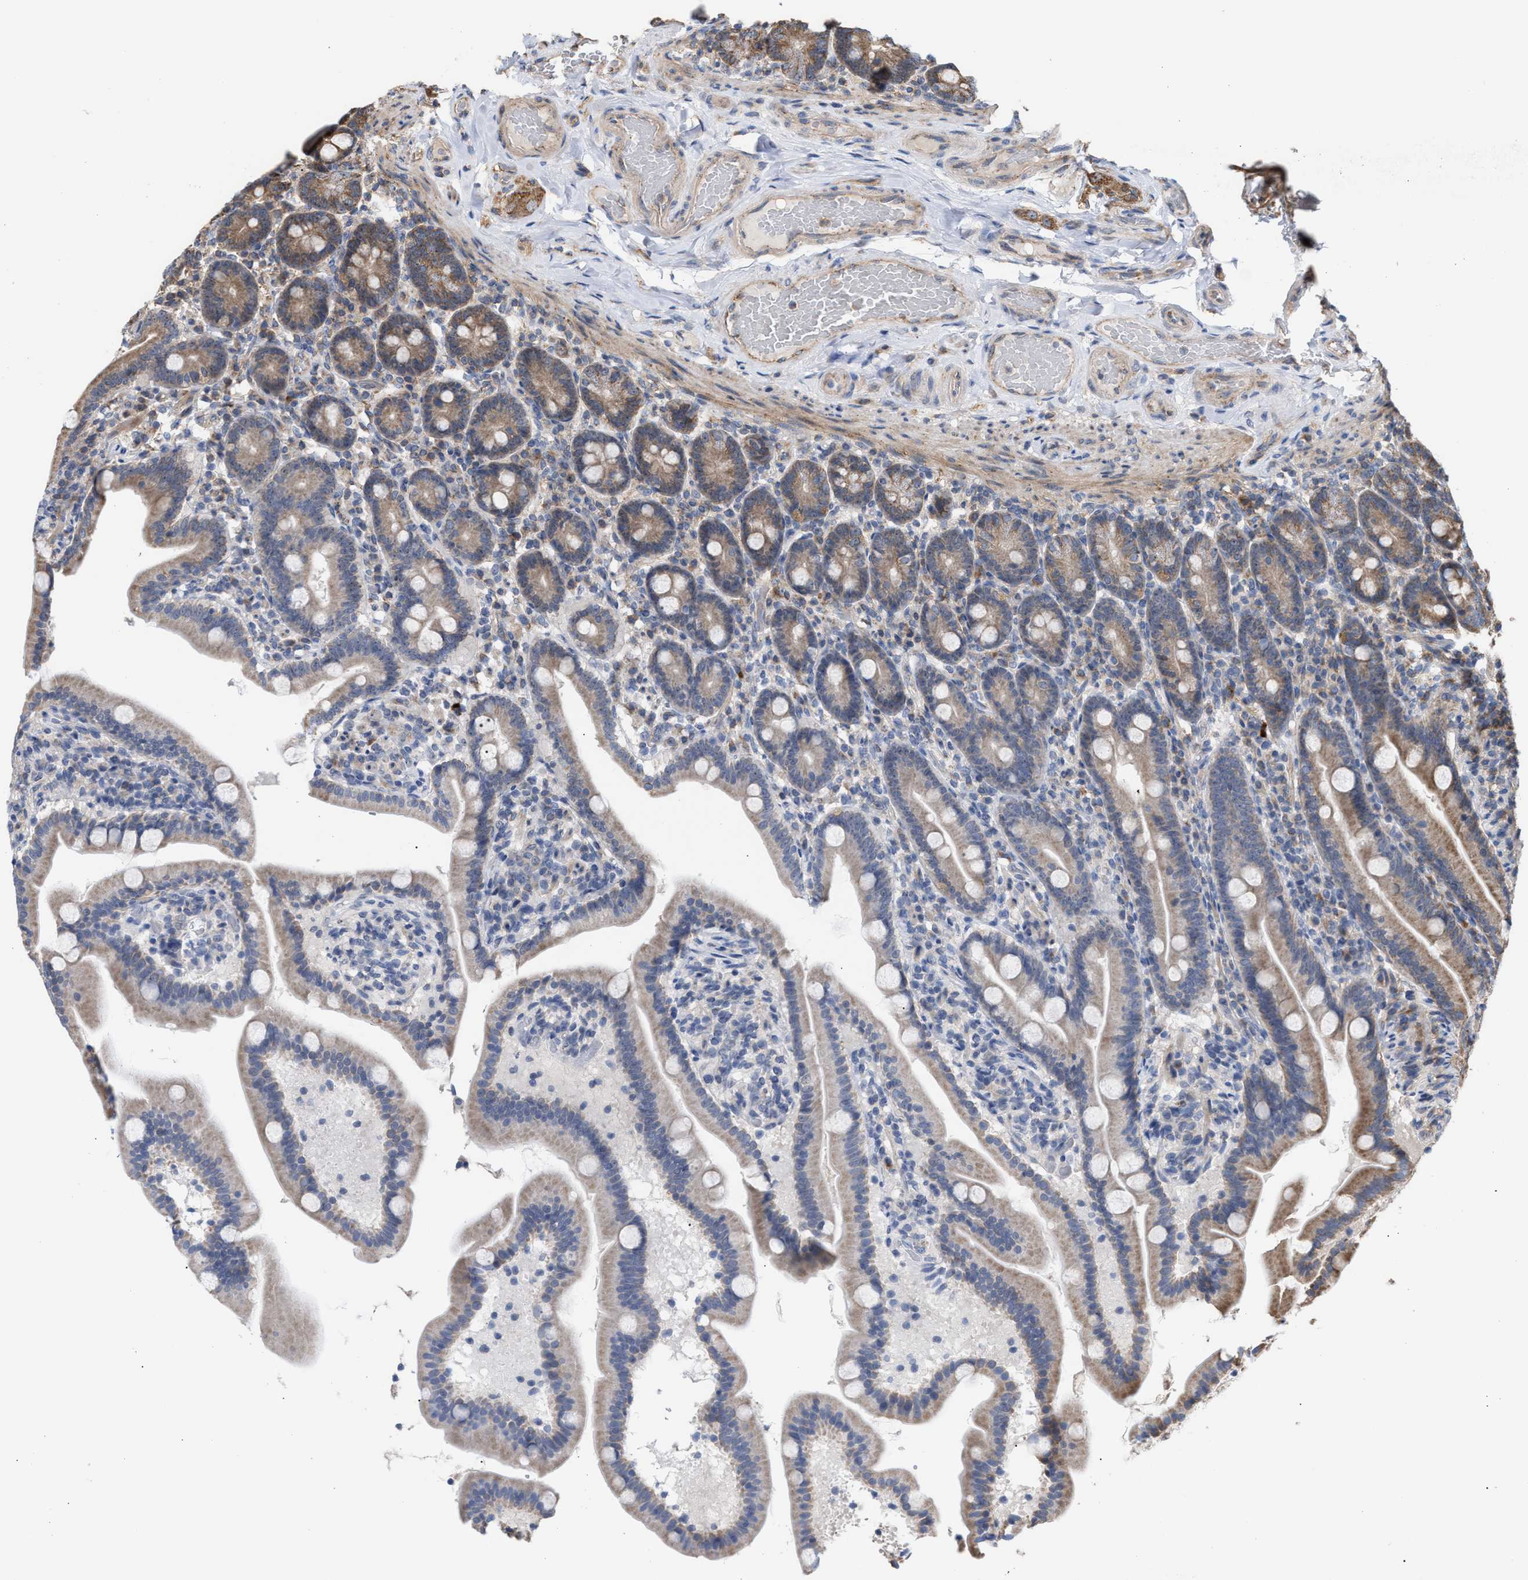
{"staining": {"intensity": "moderate", "quantity": ">75%", "location": "cytoplasmic/membranous"}, "tissue": "duodenum", "cell_type": "Glandular cells", "image_type": "normal", "snomed": [{"axis": "morphology", "description": "Normal tissue, NOS"}, {"axis": "topography", "description": "Duodenum"}], "caption": "Moderate cytoplasmic/membranous positivity is seen in approximately >75% of glandular cells in unremarkable duodenum.", "gene": "EXOSC2", "patient": {"sex": "male", "age": 54}}